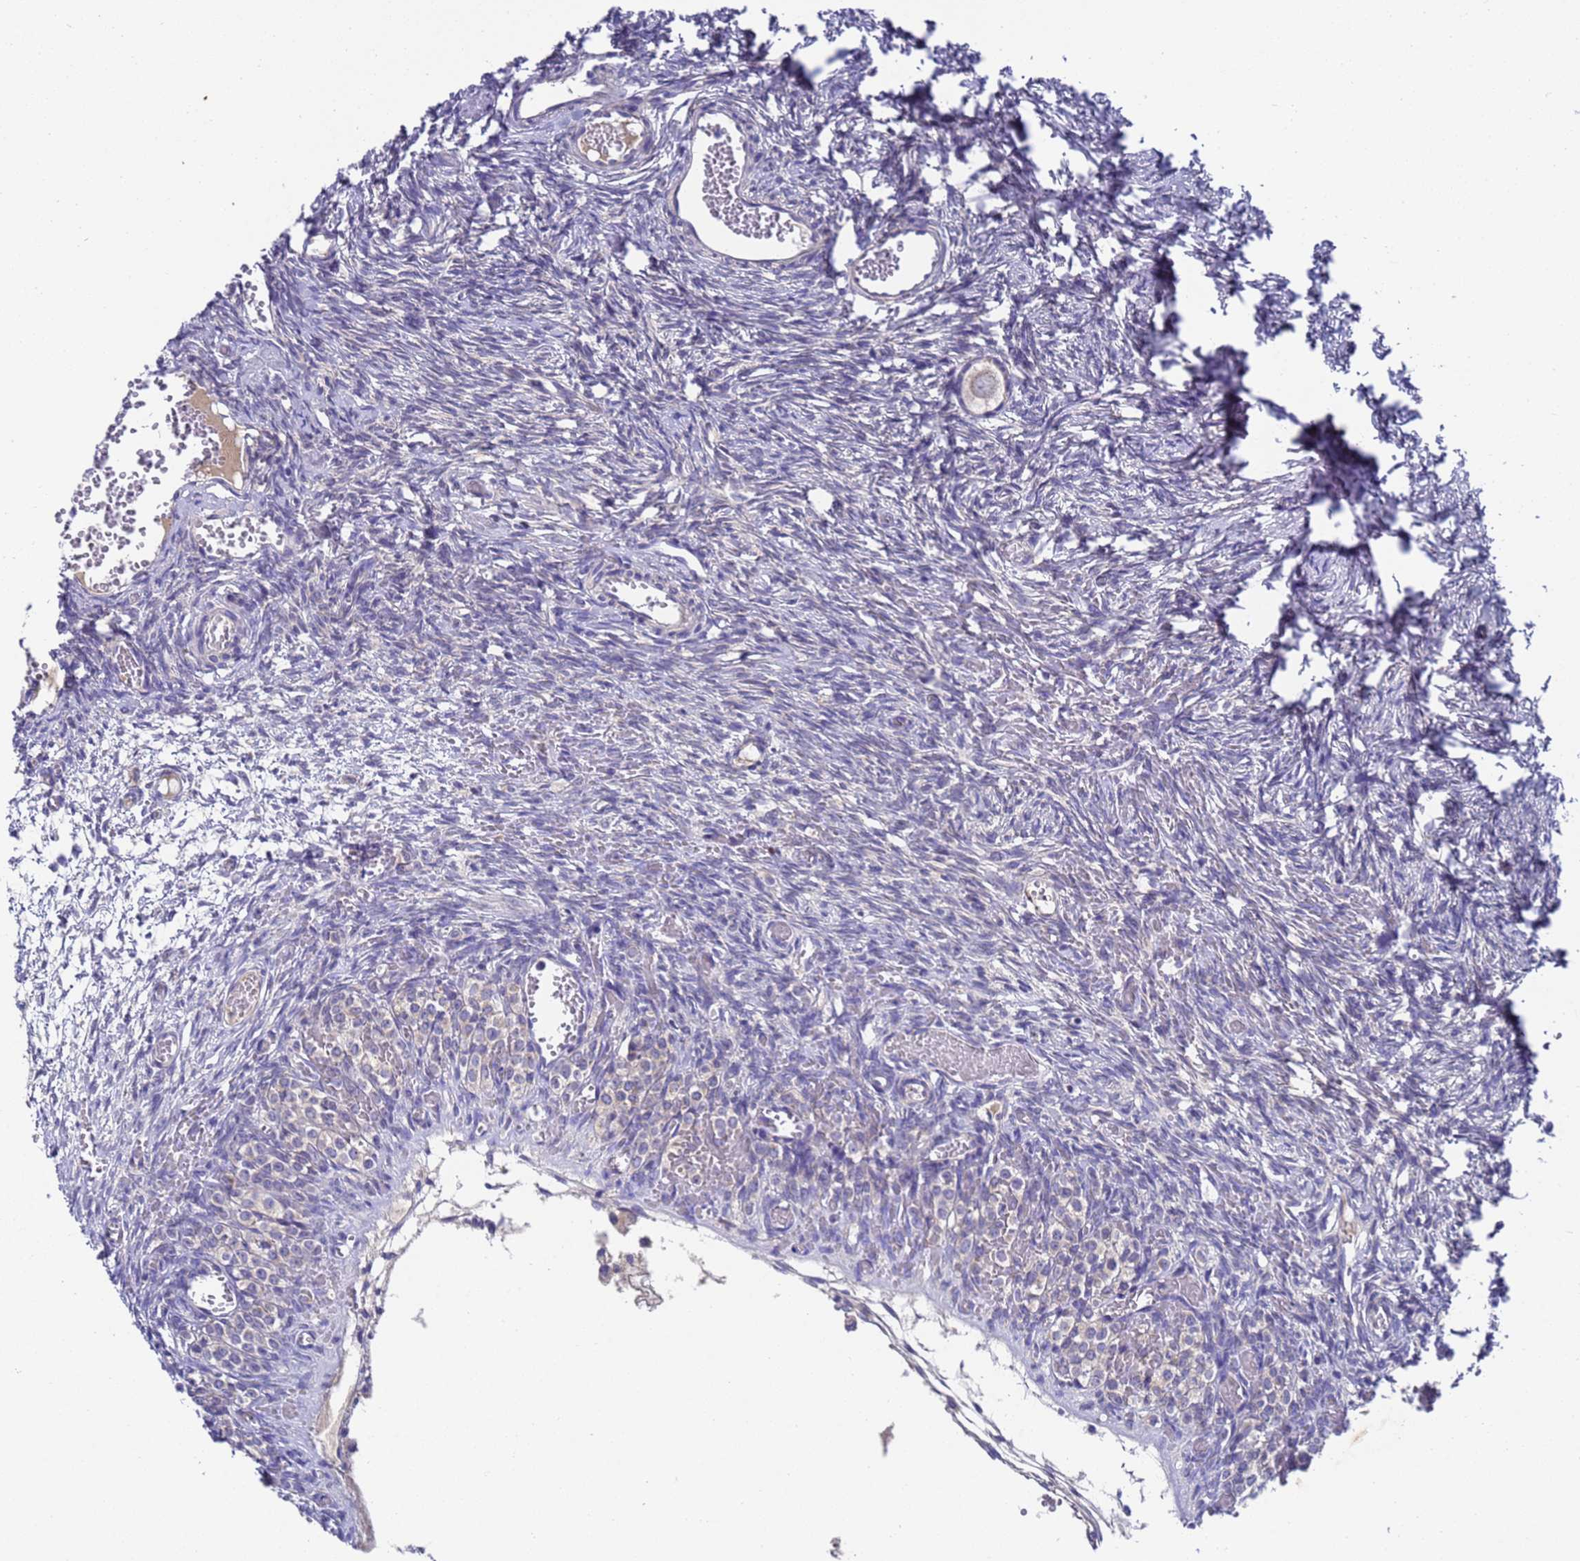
{"staining": {"intensity": "negative", "quantity": "none", "location": "none"}, "tissue": "ovary", "cell_type": "Follicle cells", "image_type": "normal", "snomed": [{"axis": "morphology", "description": "Adenocarcinoma, NOS"}, {"axis": "topography", "description": "Endometrium"}], "caption": "Immunohistochemistry (IHC) micrograph of unremarkable human ovary stained for a protein (brown), which reveals no expression in follicle cells. (DAB IHC visualized using brightfield microscopy, high magnification).", "gene": "DCAF12L1", "patient": {"sex": "female", "age": 32}}